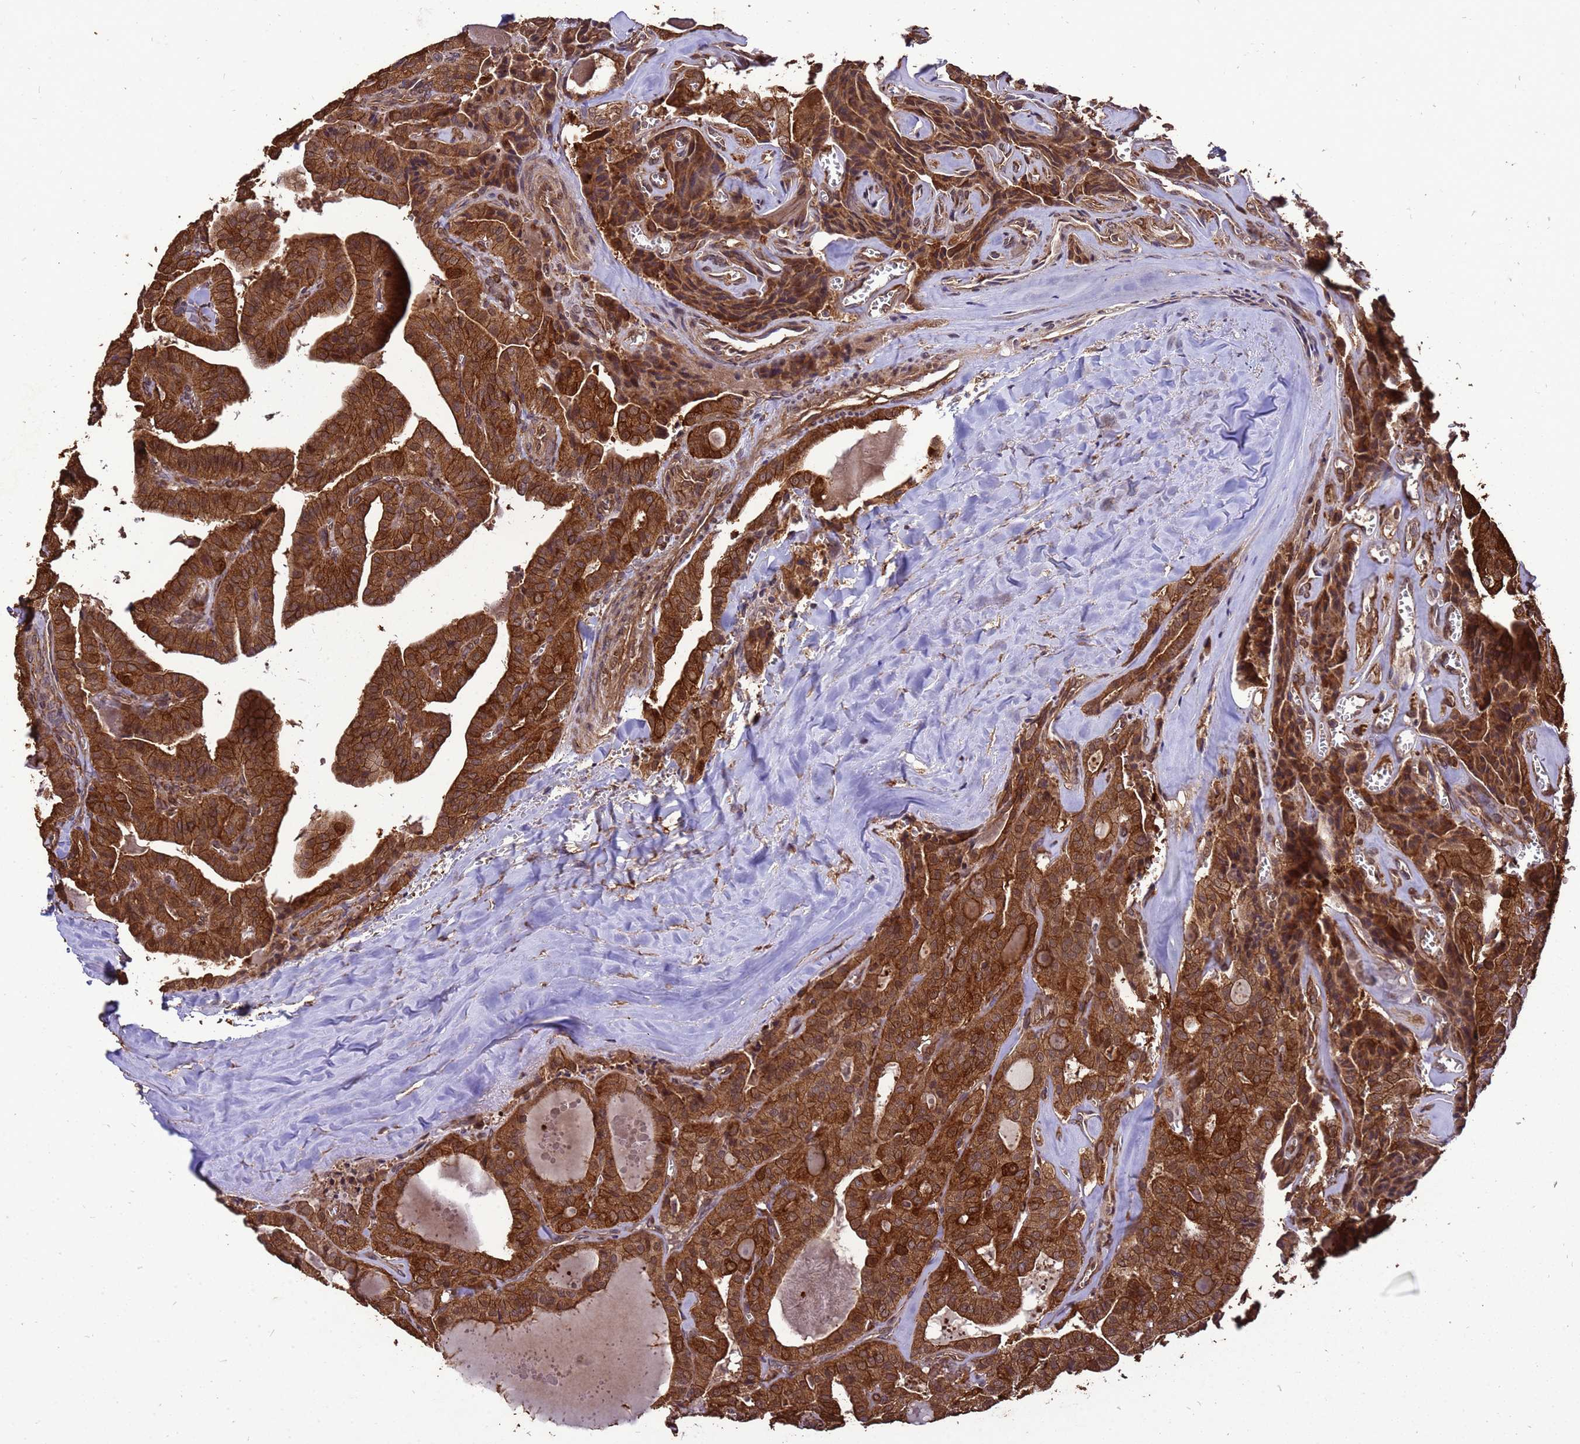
{"staining": {"intensity": "strong", "quantity": ">75%", "location": "cytoplasmic/membranous"}, "tissue": "thyroid cancer", "cell_type": "Tumor cells", "image_type": "cancer", "snomed": [{"axis": "morphology", "description": "Papillary adenocarcinoma, NOS"}, {"axis": "topography", "description": "Thyroid gland"}], "caption": "Immunohistochemical staining of thyroid cancer shows high levels of strong cytoplasmic/membranous protein staining in approximately >75% of tumor cells. Ihc stains the protein in brown and the nuclei are stained blue.", "gene": "ZNF618", "patient": {"sex": "male", "age": 52}}